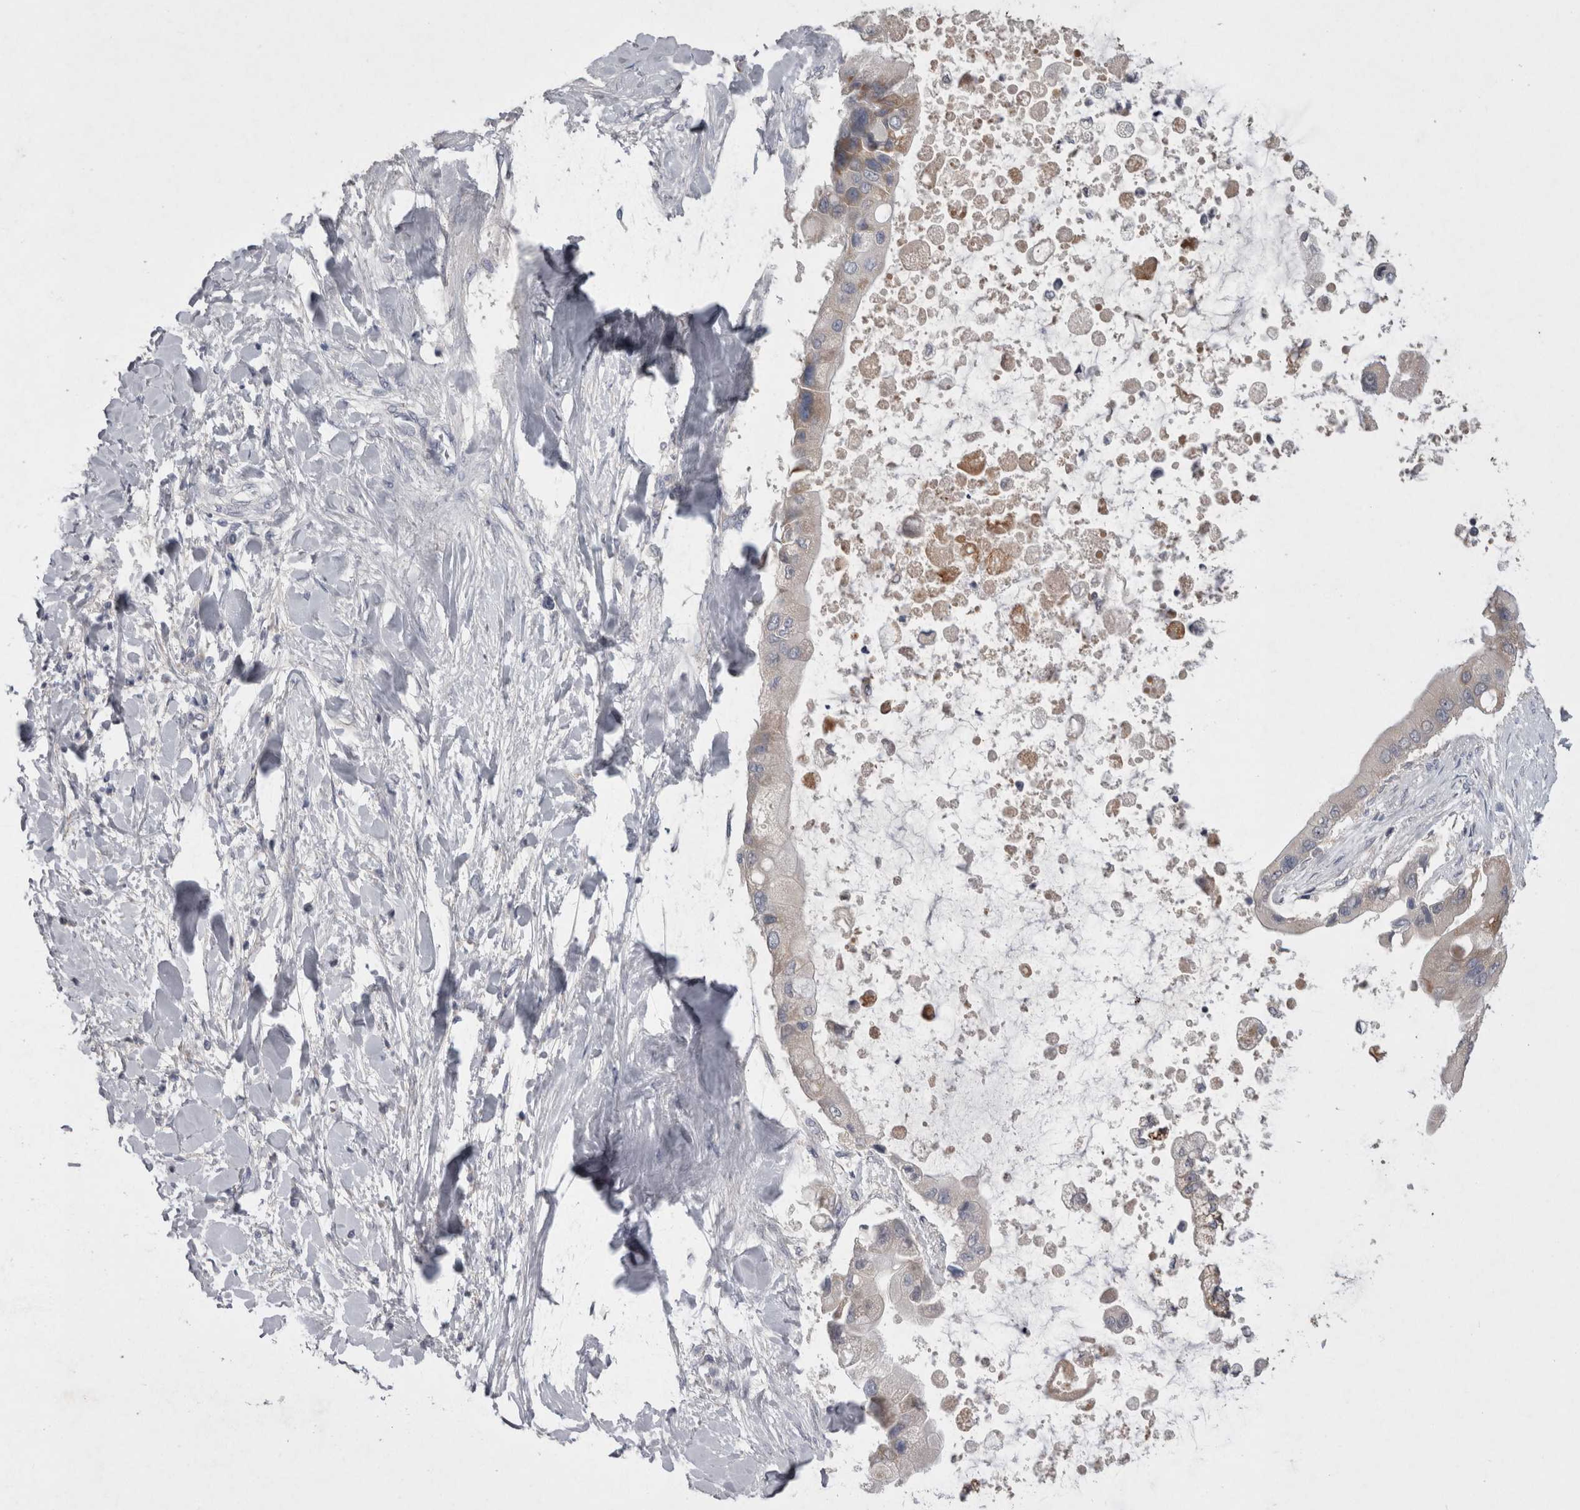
{"staining": {"intensity": "weak", "quantity": "<25%", "location": "cytoplasmic/membranous"}, "tissue": "liver cancer", "cell_type": "Tumor cells", "image_type": "cancer", "snomed": [{"axis": "morphology", "description": "Cholangiocarcinoma"}, {"axis": "topography", "description": "Liver"}], "caption": "This photomicrograph is of liver cancer (cholangiocarcinoma) stained with immunohistochemistry to label a protein in brown with the nuclei are counter-stained blue. There is no staining in tumor cells.", "gene": "LRRC40", "patient": {"sex": "male", "age": 50}}